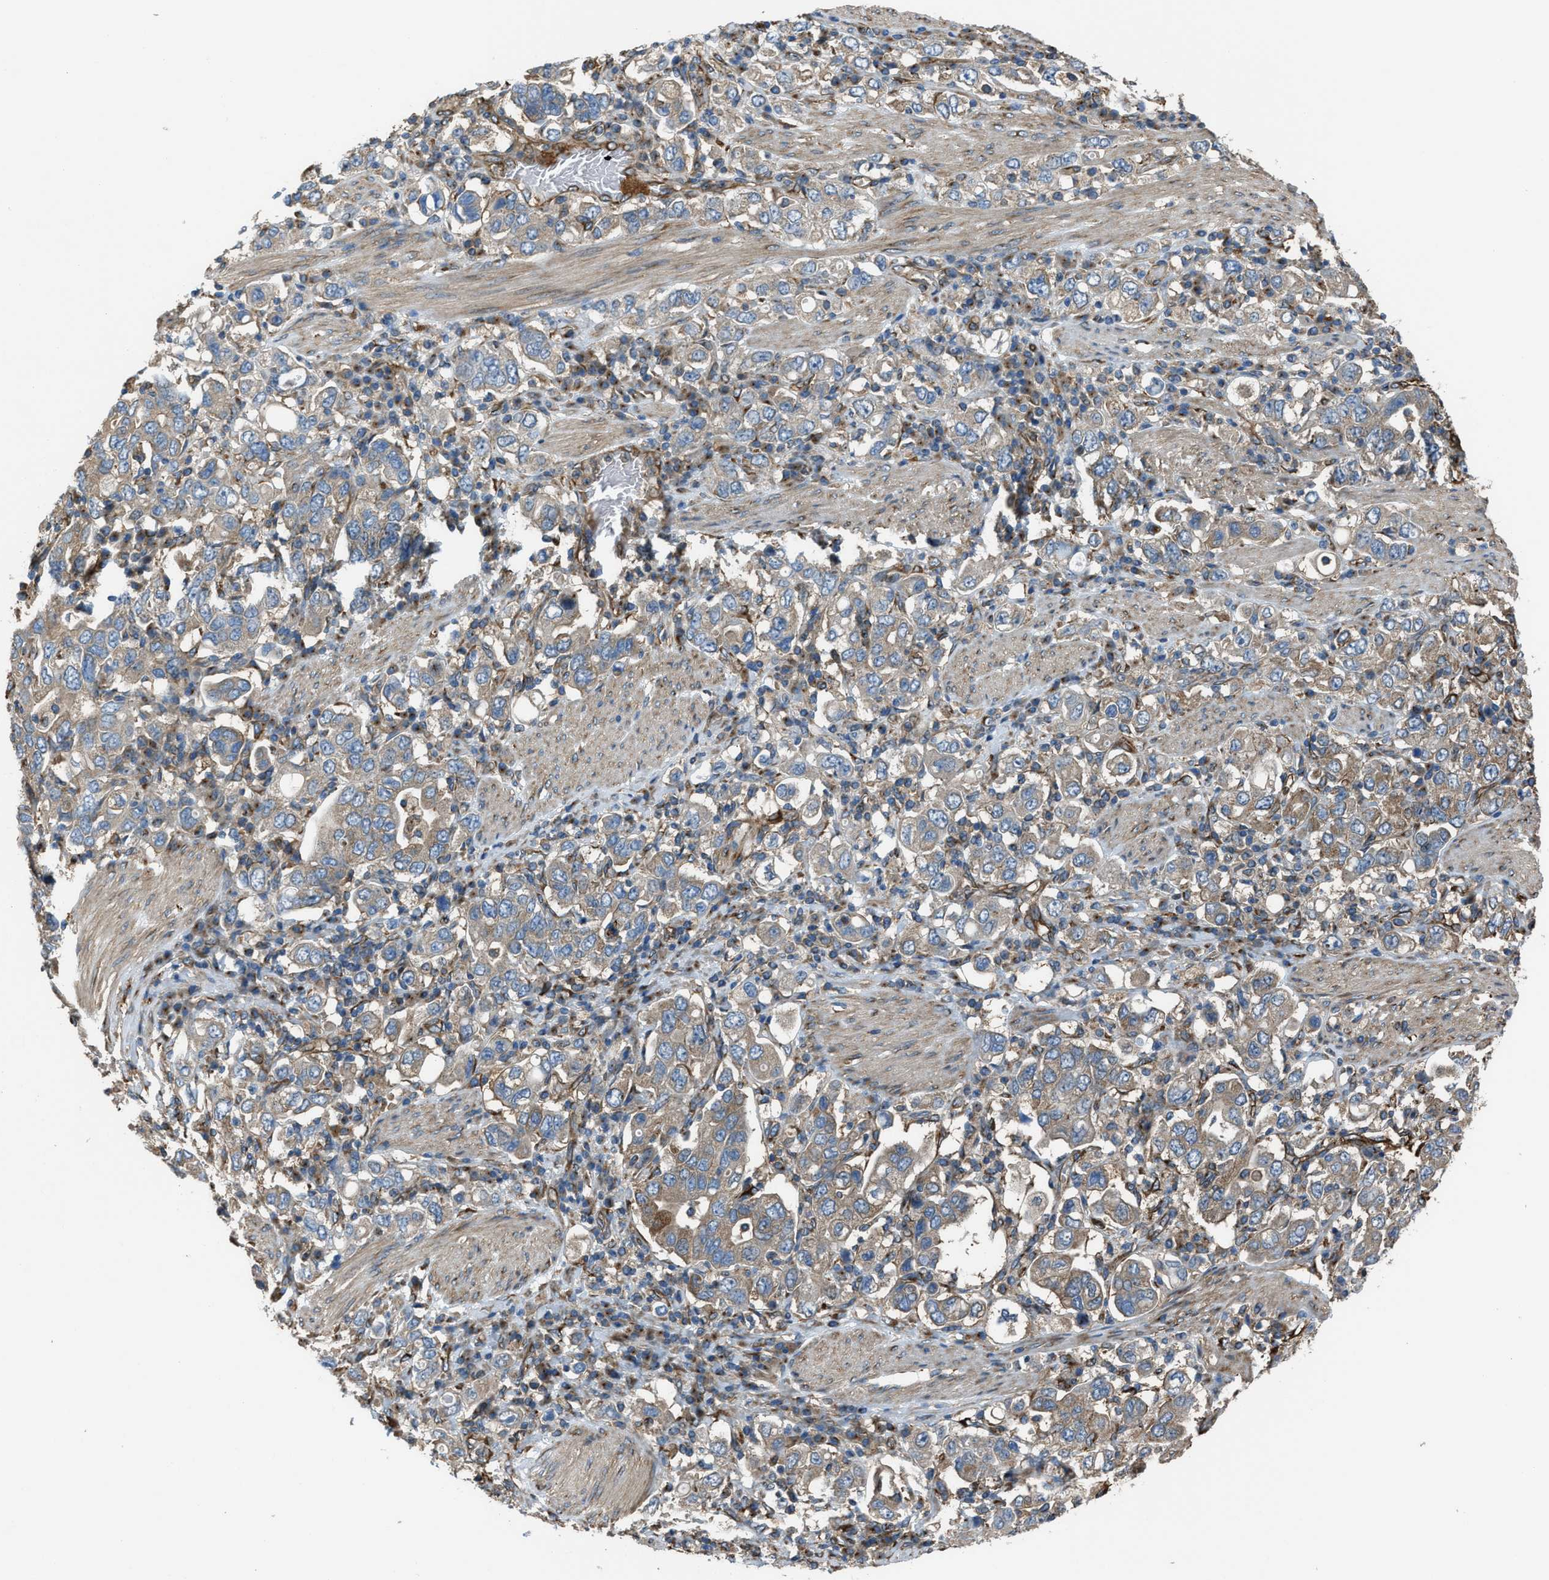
{"staining": {"intensity": "weak", "quantity": "25%-75%", "location": "cytoplasmic/membranous"}, "tissue": "stomach cancer", "cell_type": "Tumor cells", "image_type": "cancer", "snomed": [{"axis": "morphology", "description": "Adenocarcinoma, NOS"}, {"axis": "topography", "description": "Stomach, upper"}], "caption": "A low amount of weak cytoplasmic/membranous expression is identified in approximately 25%-75% of tumor cells in adenocarcinoma (stomach) tissue. (Brightfield microscopy of DAB IHC at high magnification).", "gene": "TRPC1", "patient": {"sex": "male", "age": 62}}